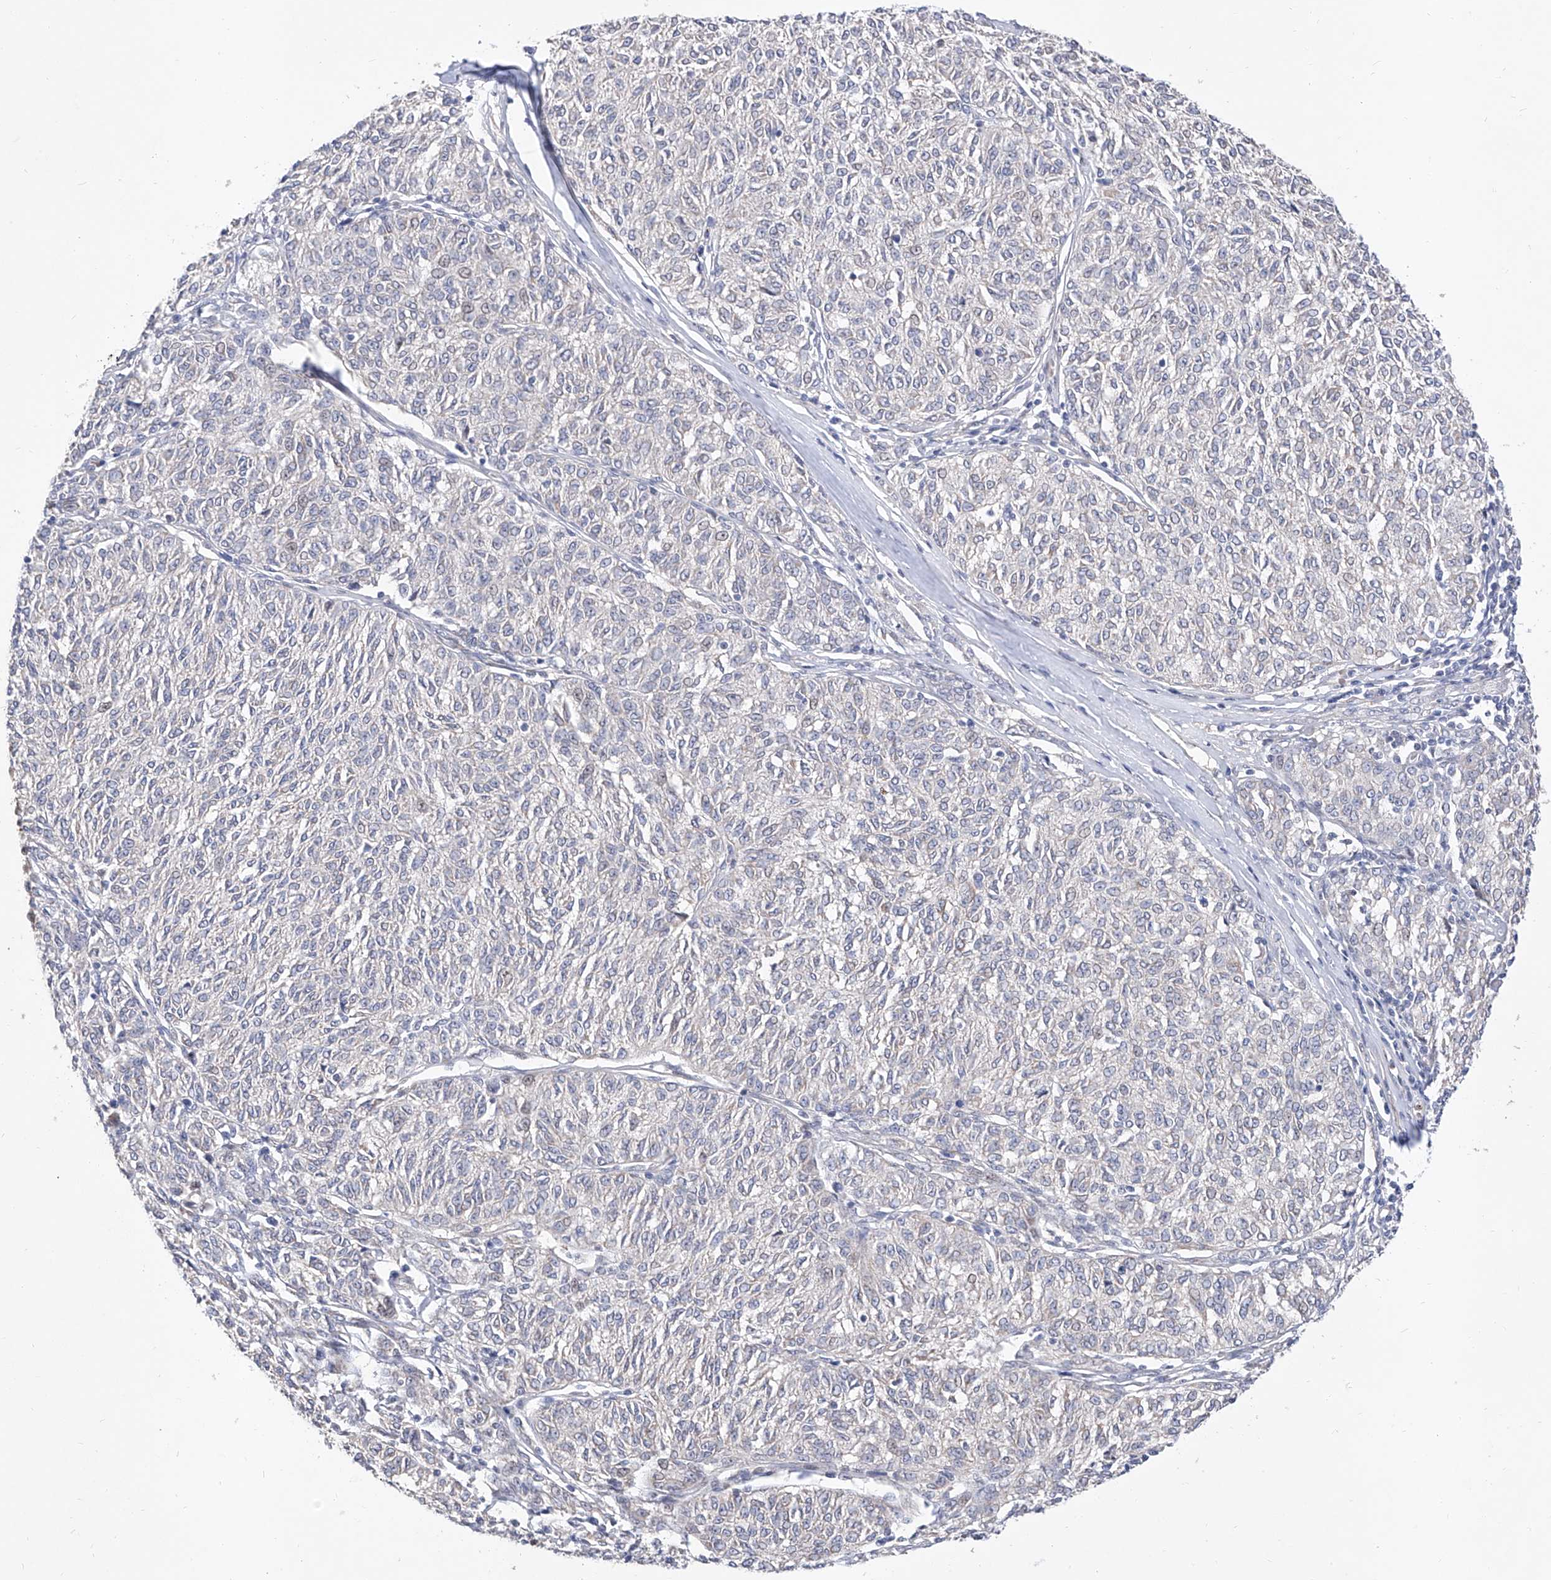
{"staining": {"intensity": "negative", "quantity": "none", "location": "none"}, "tissue": "melanoma", "cell_type": "Tumor cells", "image_type": "cancer", "snomed": [{"axis": "morphology", "description": "Malignant melanoma, NOS"}, {"axis": "topography", "description": "Skin"}], "caption": "Immunohistochemical staining of malignant melanoma demonstrates no significant expression in tumor cells.", "gene": "FUCA2", "patient": {"sex": "female", "age": 72}}